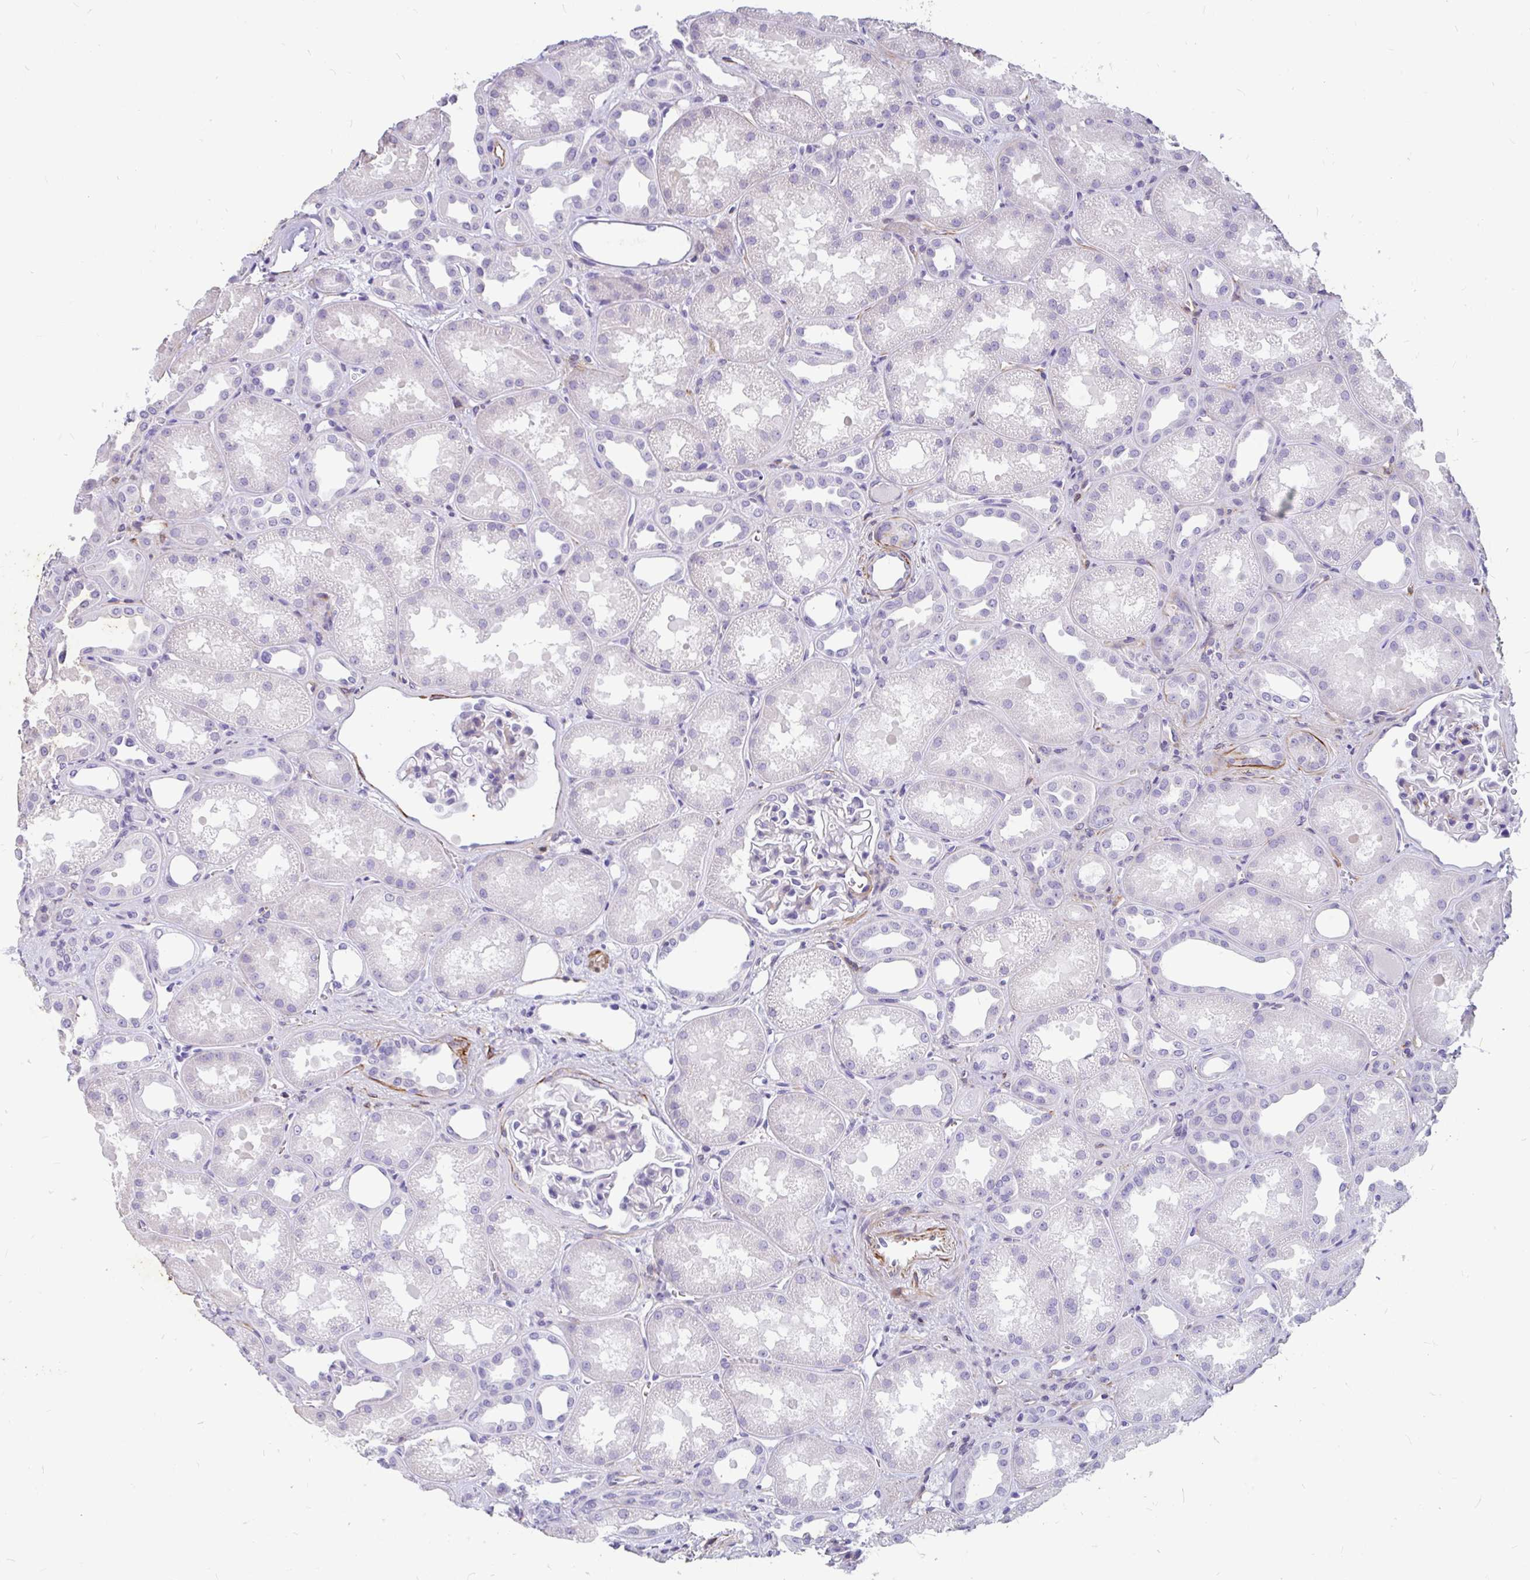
{"staining": {"intensity": "negative", "quantity": "none", "location": "none"}, "tissue": "kidney", "cell_type": "Cells in glomeruli", "image_type": "normal", "snomed": [{"axis": "morphology", "description": "Normal tissue, NOS"}, {"axis": "topography", "description": "Kidney"}], "caption": "Benign kidney was stained to show a protein in brown. There is no significant positivity in cells in glomeruli.", "gene": "EML5", "patient": {"sex": "male", "age": 61}}